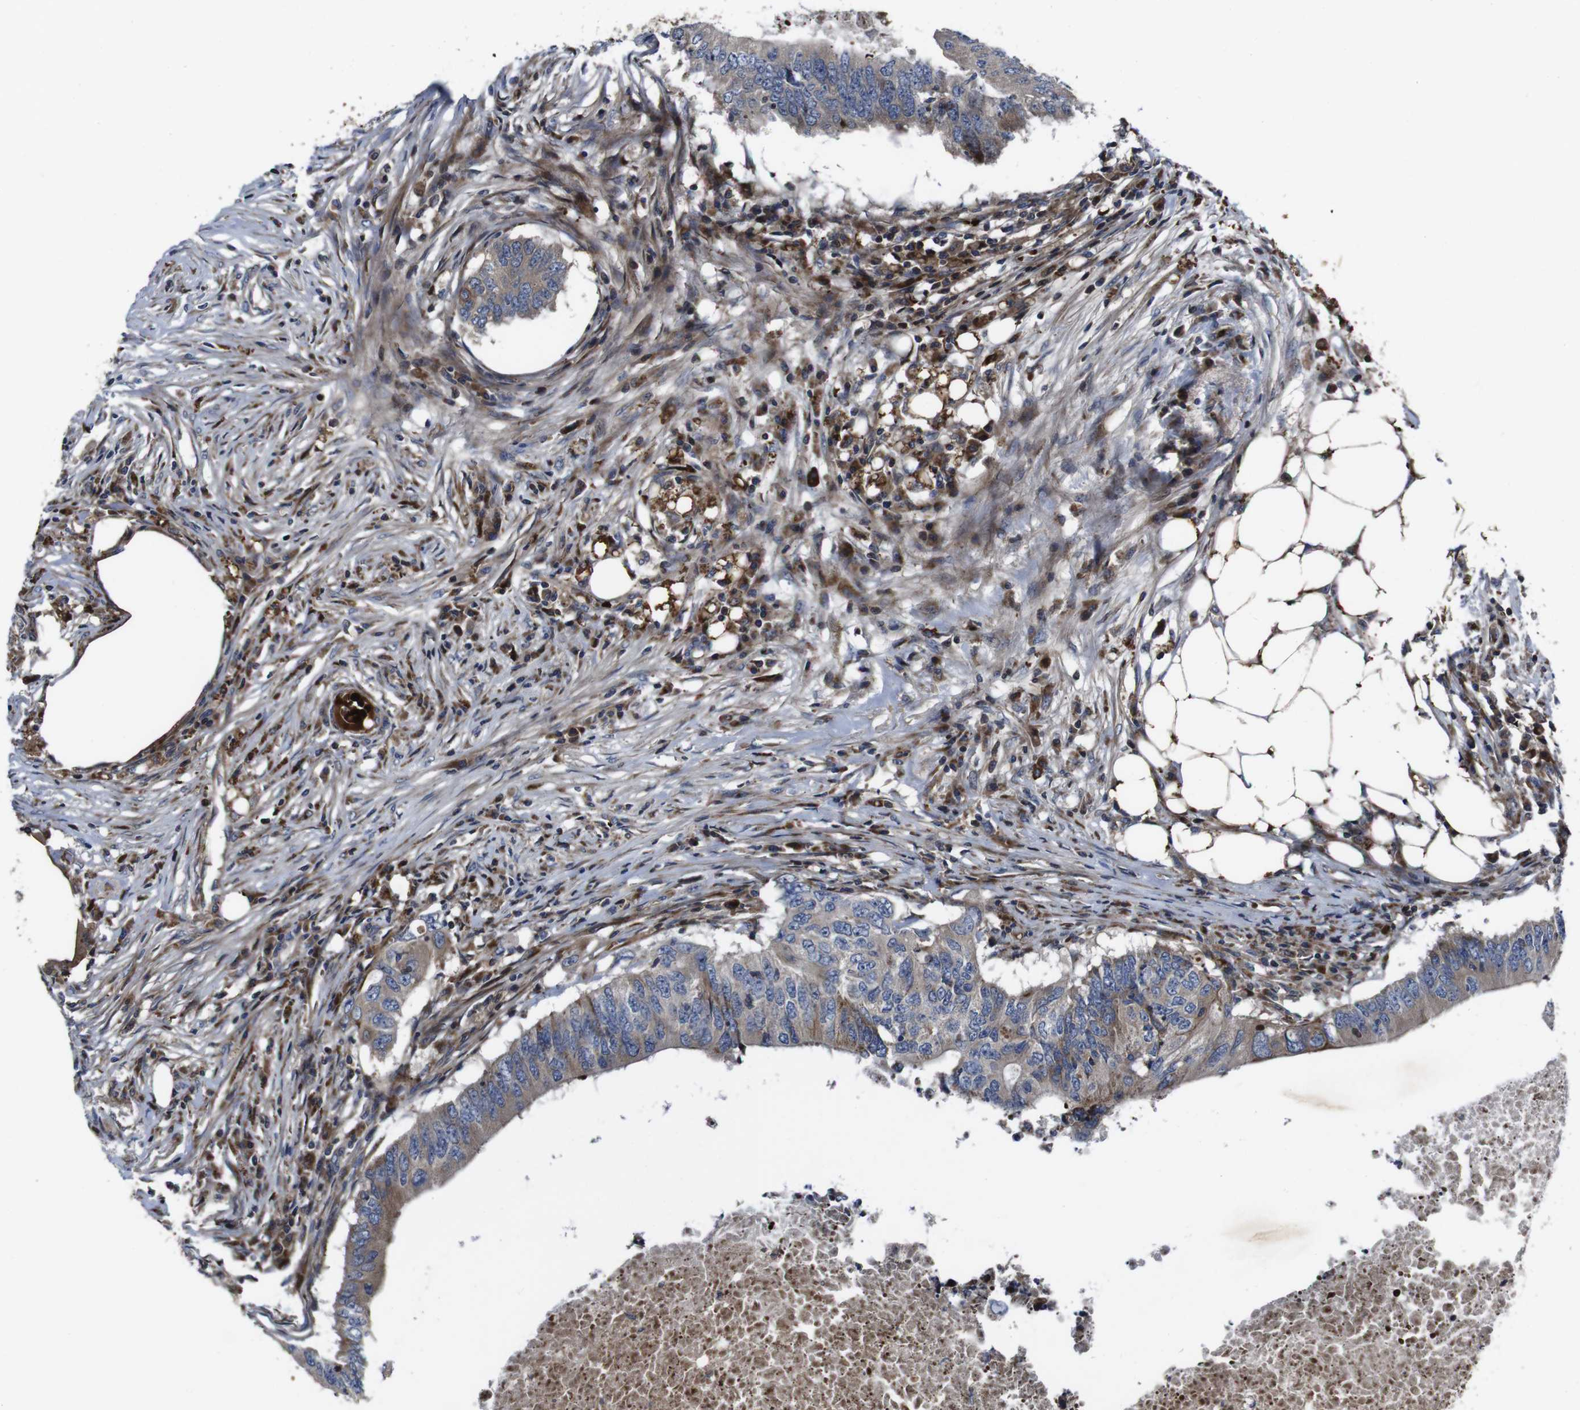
{"staining": {"intensity": "moderate", "quantity": ">75%", "location": "cytoplasmic/membranous"}, "tissue": "colorectal cancer", "cell_type": "Tumor cells", "image_type": "cancer", "snomed": [{"axis": "morphology", "description": "Adenocarcinoma, NOS"}, {"axis": "topography", "description": "Colon"}], "caption": "This is an image of immunohistochemistry staining of colorectal cancer, which shows moderate expression in the cytoplasmic/membranous of tumor cells.", "gene": "SMYD3", "patient": {"sex": "male", "age": 71}}